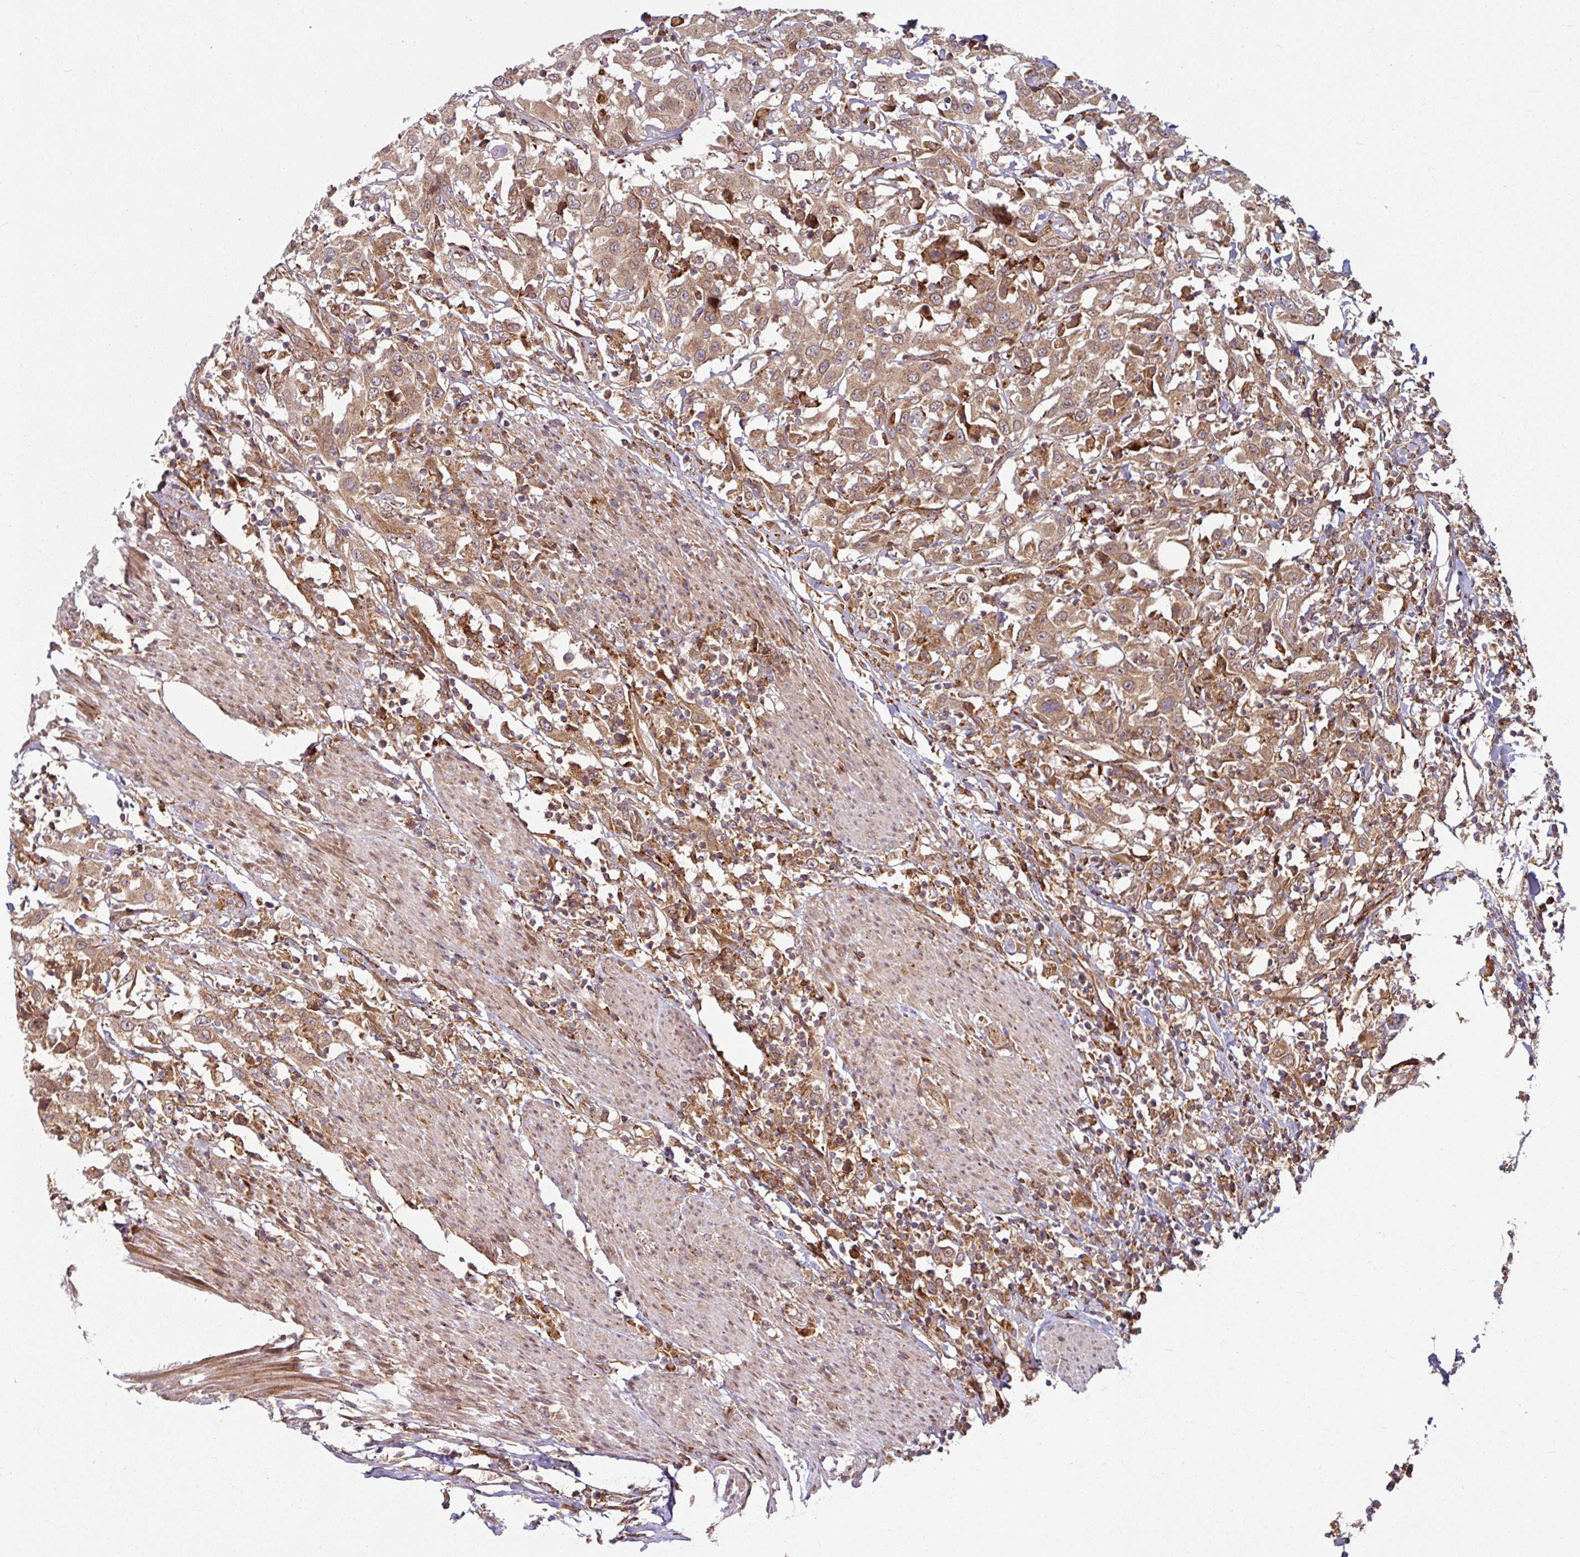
{"staining": {"intensity": "moderate", "quantity": ">75%", "location": "cytoplasmic/membranous"}, "tissue": "urothelial cancer", "cell_type": "Tumor cells", "image_type": "cancer", "snomed": [{"axis": "morphology", "description": "Urothelial carcinoma, High grade"}, {"axis": "topography", "description": "Urinary bladder"}], "caption": "This is a histology image of IHC staining of urothelial cancer, which shows moderate expression in the cytoplasmic/membranous of tumor cells.", "gene": "RAB5A", "patient": {"sex": "male", "age": 61}}